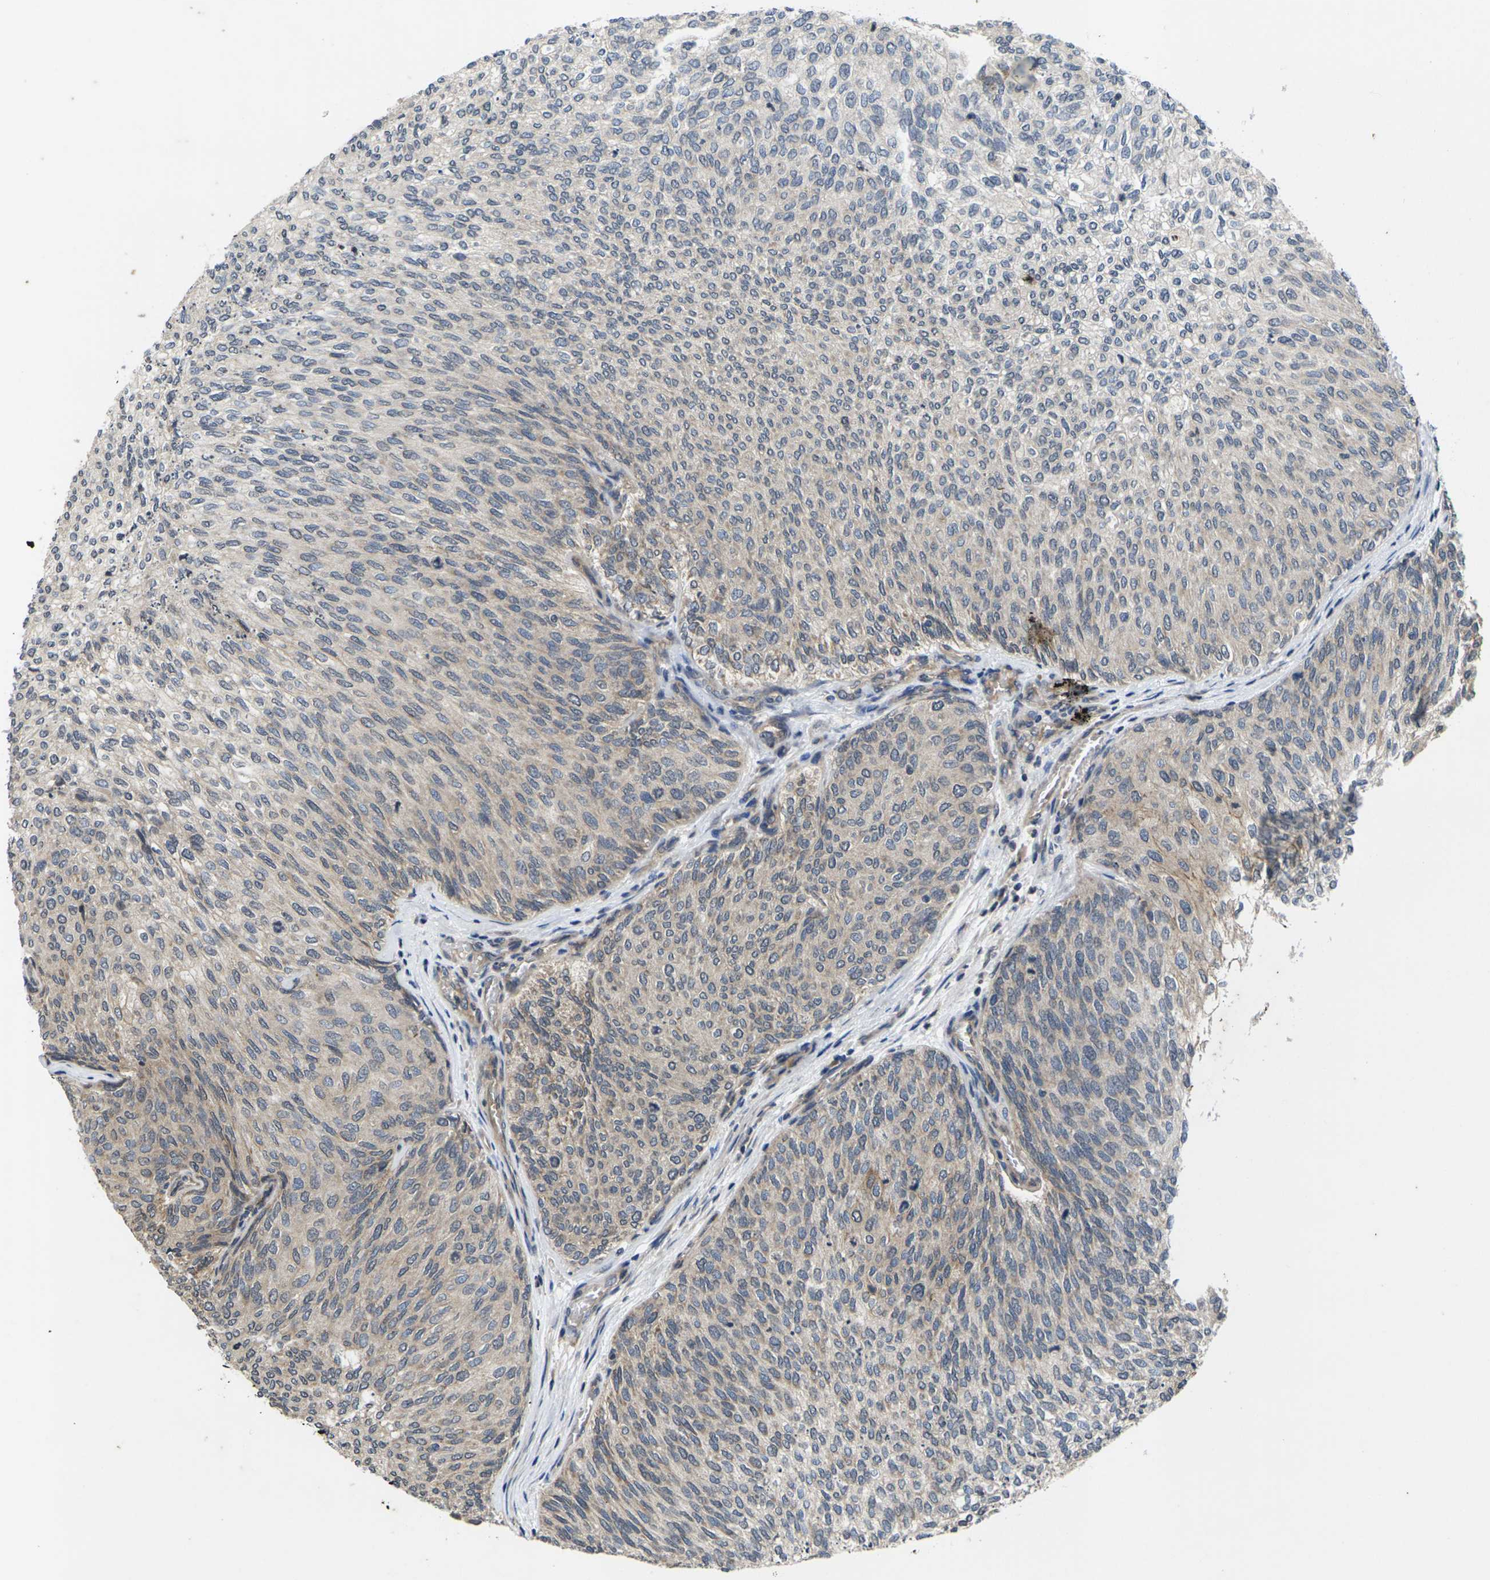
{"staining": {"intensity": "weak", "quantity": ">75%", "location": "cytoplasmic/membranous"}, "tissue": "urothelial cancer", "cell_type": "Tumor cells", "image_type": "cancer", "snomed": [{"axis": "morphology", "description": "Urothelial carcinoma, Low grade"}, {"axis": "topography", "description": "Urinary bladder"}], "caption": "Approximately >75% of tumor cells in low-grade urothelial carcinoma display weak cytoplasmic/membranous protein expression as visualized by brown immunohistochemical staining.", "gene": "DKK2", "patient": {"sex": "female", "age": 79}}